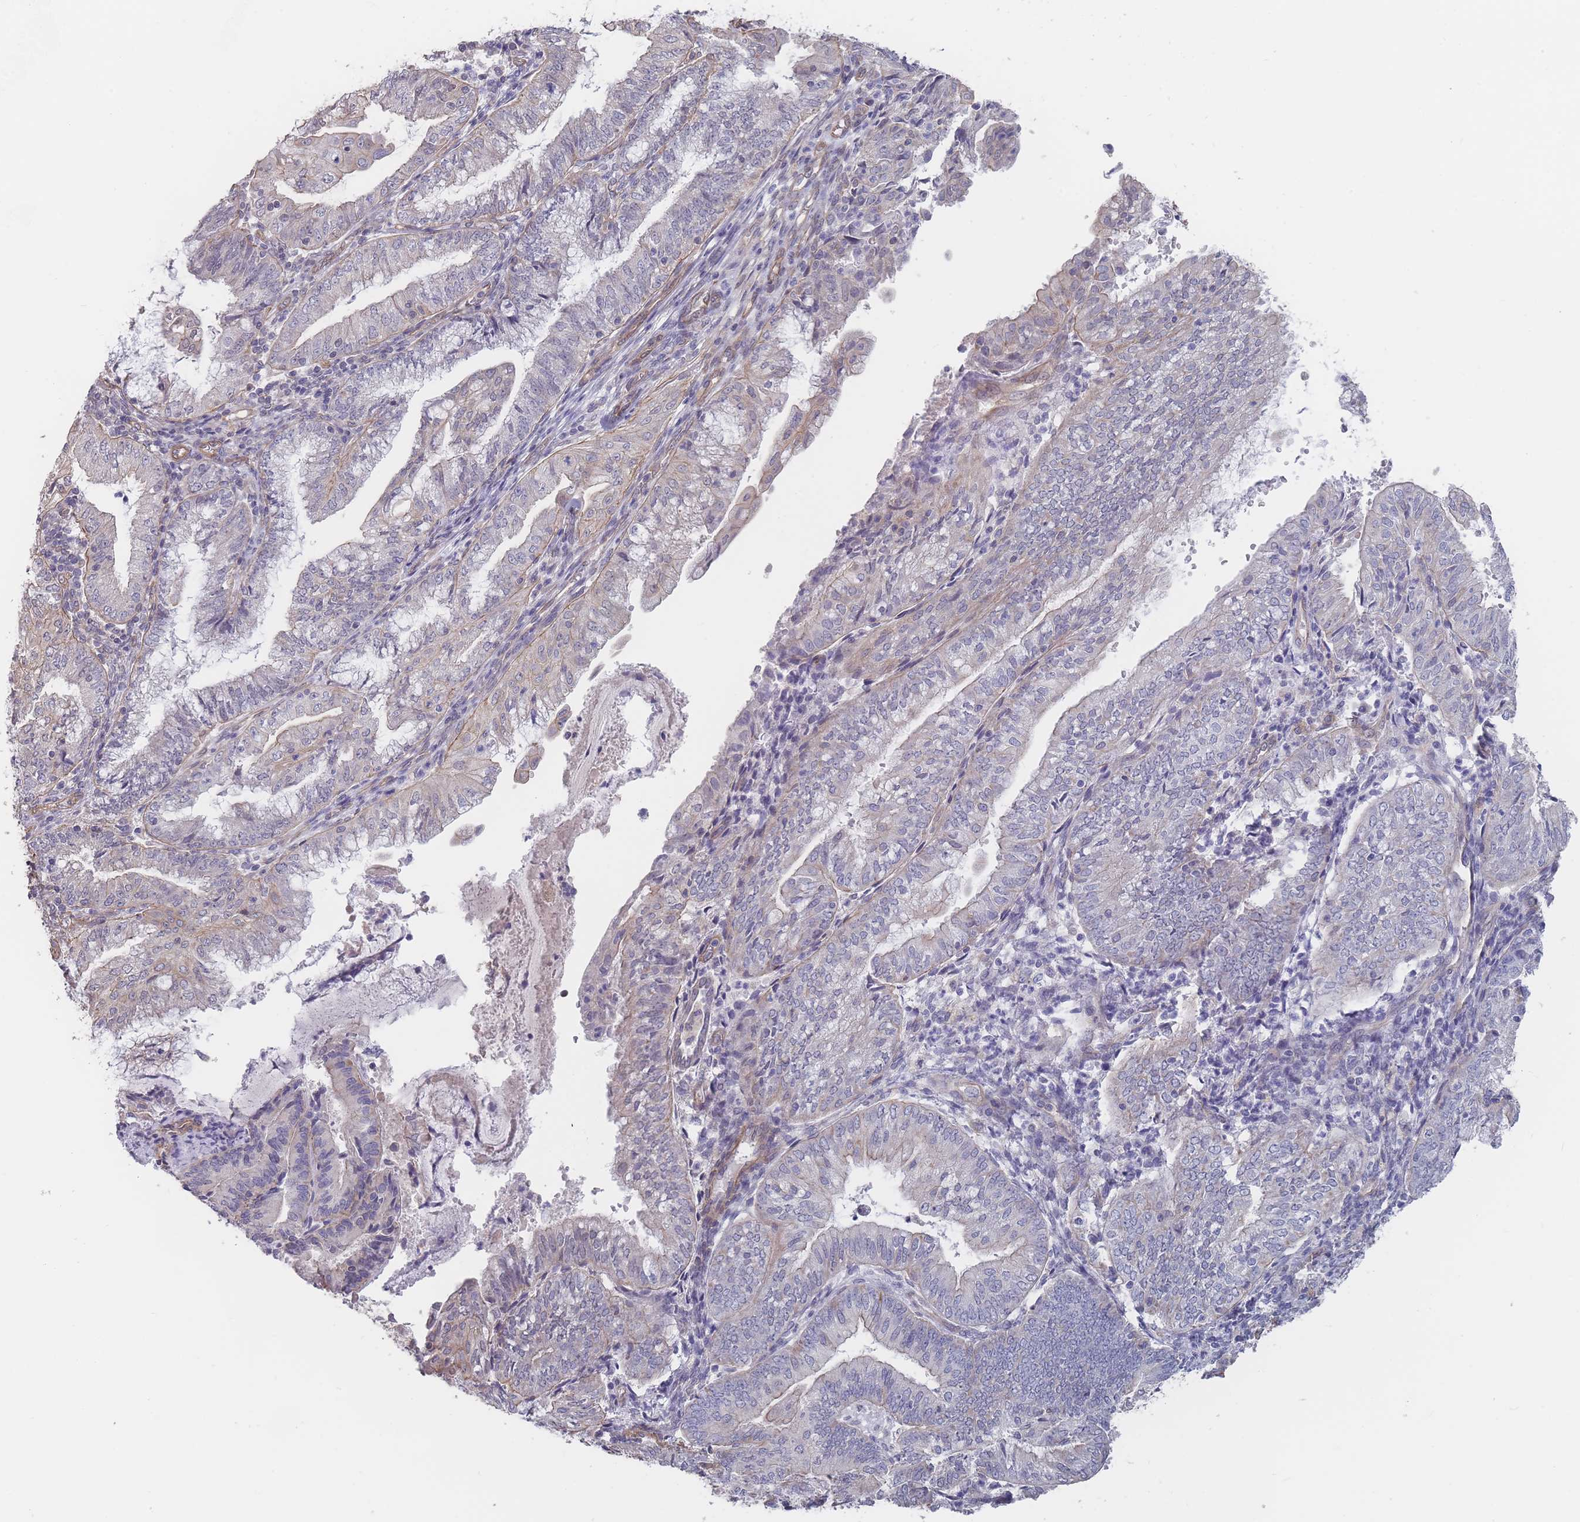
{"staining": {"intensity": "negative", "quantity": "none", "location": "none"}, "tissue": "endometrial cancer", "cell_type": "Tumor cells", "image_type": "cancer", "snomed": [{"axis": "morphology", "description": "Adenocarcinoma, NOS"}, {"axis": "topography", "description": "Endometrium"}], "caption": "This is a micrograph of immunohistochemistry (IHC) staining of endometrial cancer (adenocarcinoma), which shows no expression in tumor cells.", "gene": "SLC1A6", "patient": {"sex": "female", "age": 55}}